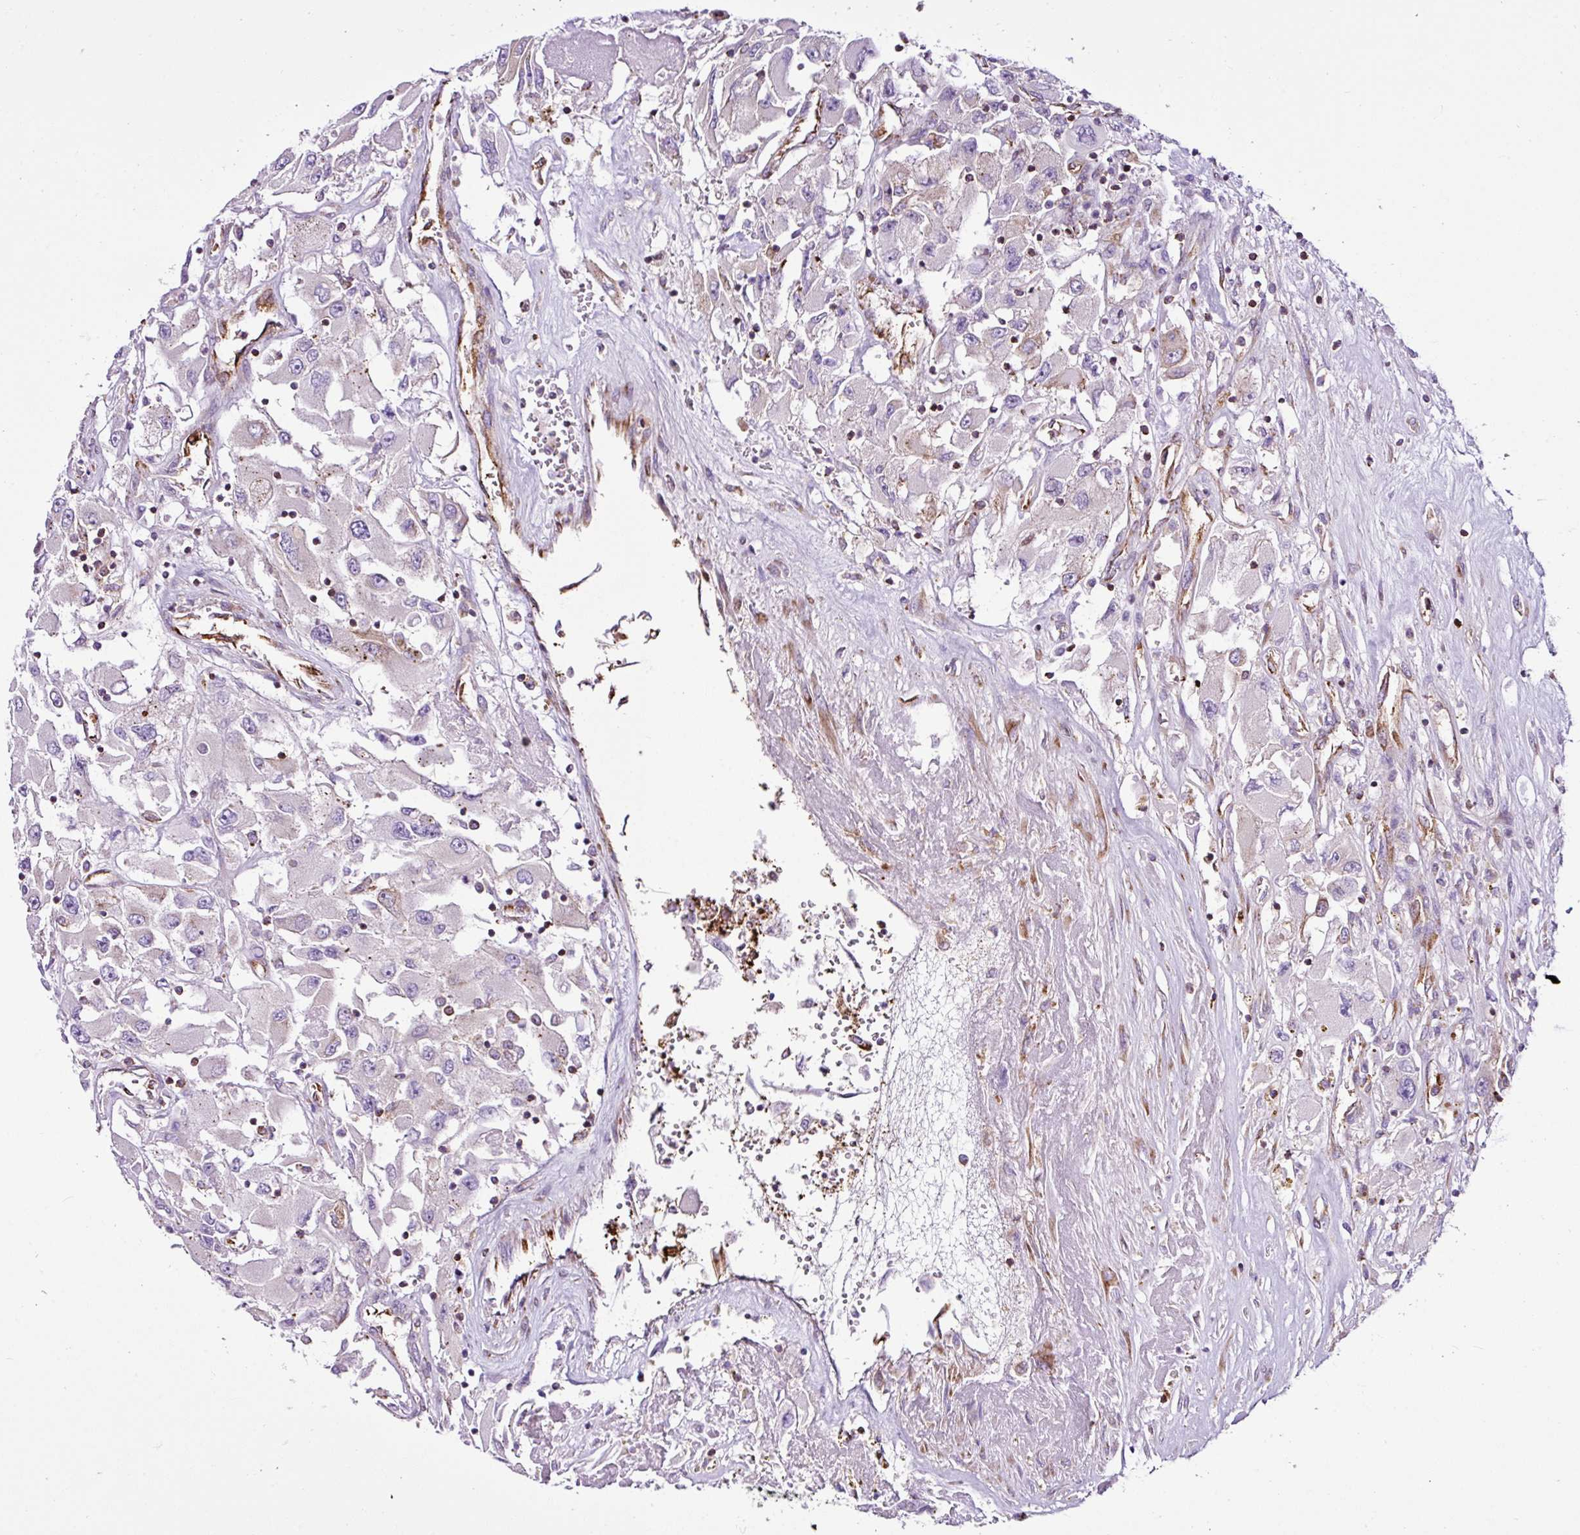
{"staining": {"intensity": "negative", "quantity": "none", "location": "none"}, "tissue": "renal cancer", "cell_type": "Tumor cells", "image_type": "cancer", "snomed": [{"axis": "morphology", "description": "Adenocarcinoma, NOS"}, {"axis": "topography", "description": "Kidney"}], "caption": "Tumor cells show no significant positivity in renal cancer (adenocarcinoma). (DAB immunohistochemistry (IHC) visualized using brightfield microscopy, high magnification).", "gene": "EME2", "patient": {"sex": "female", "age": 52}}